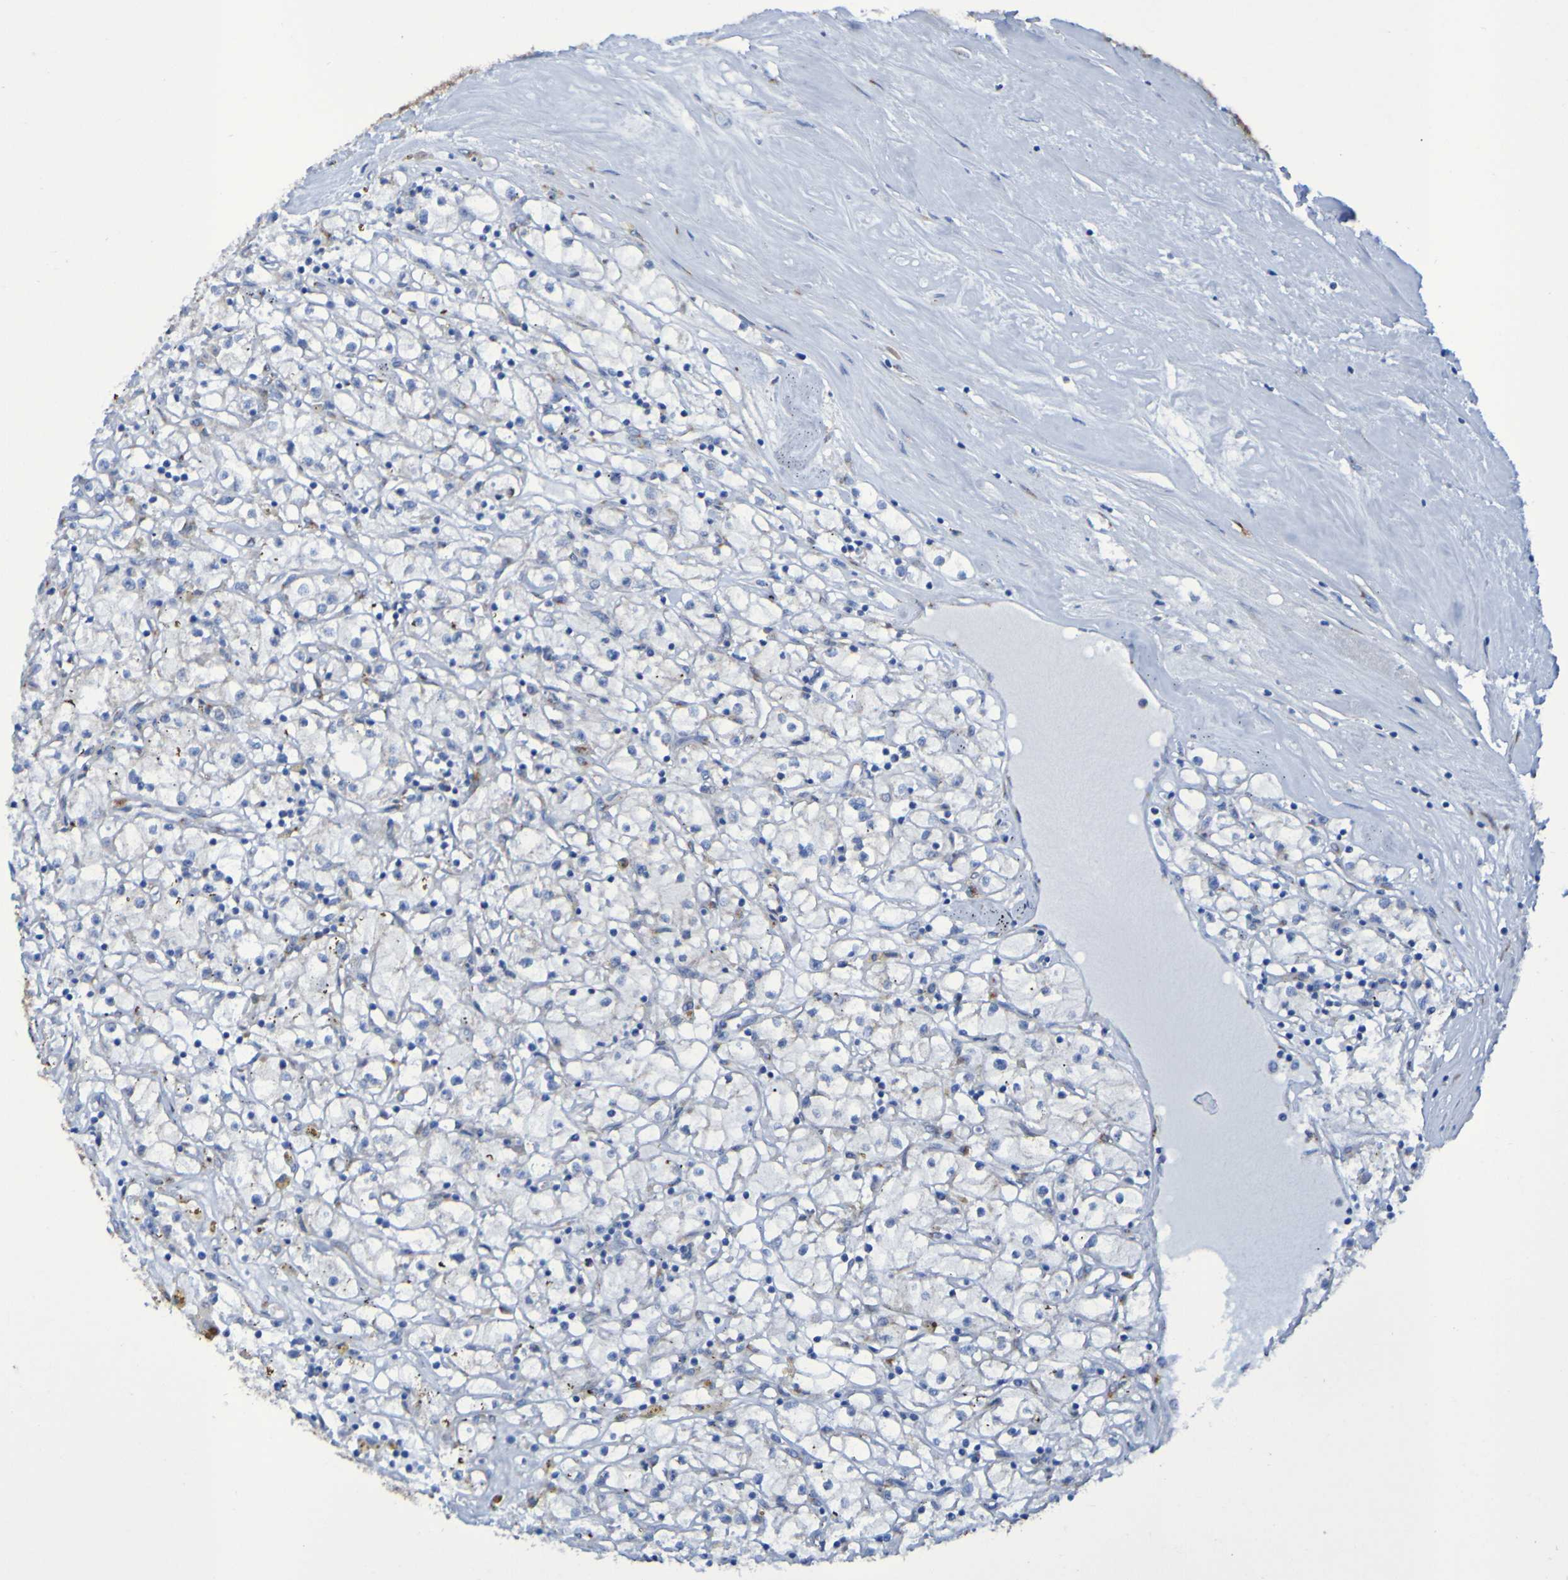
{"staining": {"intensity": "negative", "quantity": "none", "location": "none"}, "tissue": "renal cancer", "cell_type": "Tumor cells", "image_type": "cancer", "snomed": [{"axis": "morphology", "description": "Adenocarcinoma, NOS"}, {"axis": "topography", "description": "Kidney"}], "caption": "Photomicrograph shows no protein staining in tumor cells of renal cancer tissue.", "gene": "FKBP3", "patient": {"sex": "male", "age": 56}}